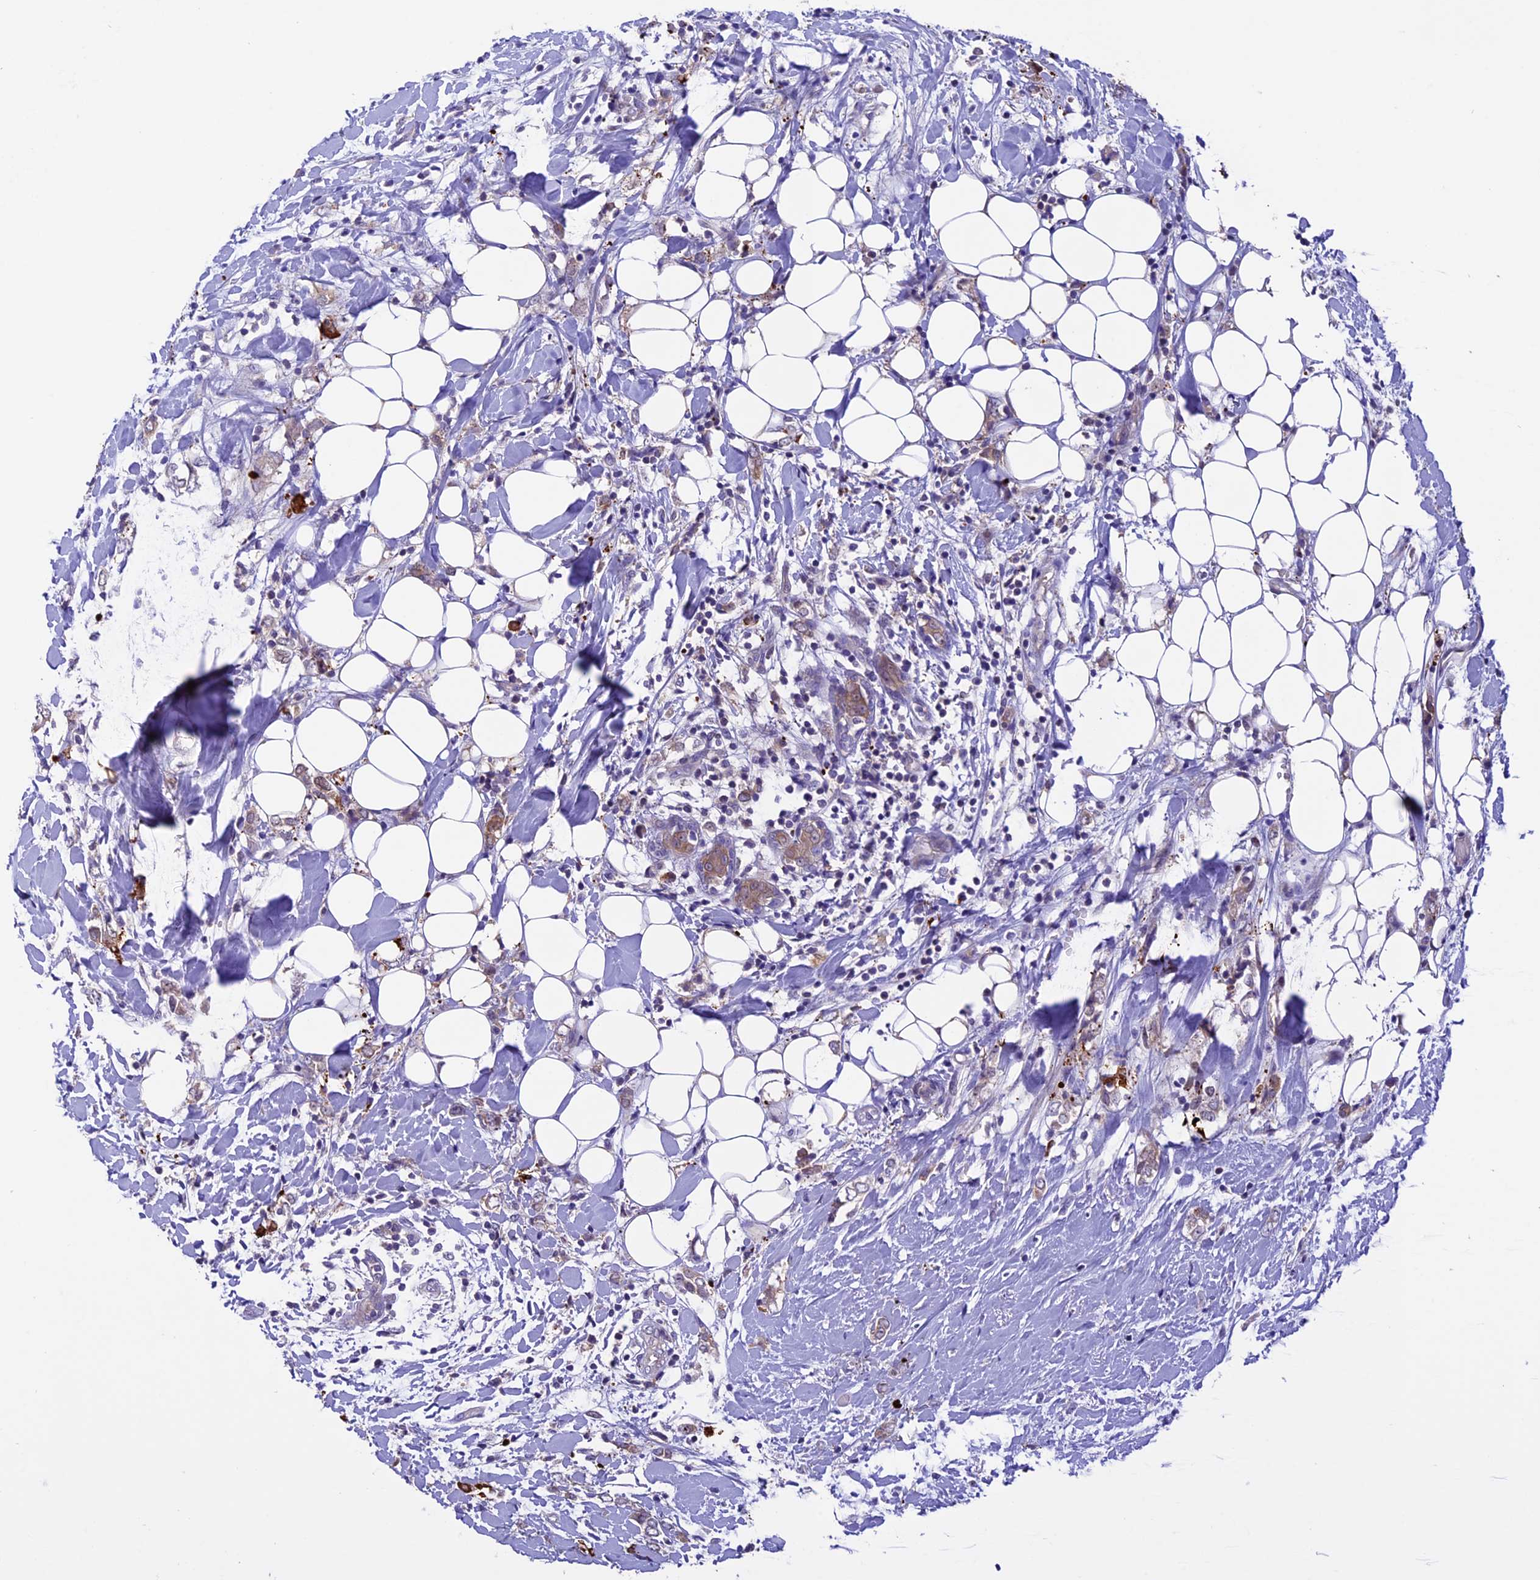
{"staining": {"intensity": "weak", "quantity": "<25%", "location": "cytoplasmic/membranous"}, "tissue": "breast cancer", "cell_type": "Tumor cells", "image_type": "cancer", "snomed": [{"axis": "morphology", "description": "Normal tissue, NOS"}, {"axis": "morphology", "description": "Lobular carcinoma"}, {"axis": "topography", "description": "Breast"}], "caption": "Human breast cancer (lobular carcinoma) stained for a protein using immunohistochemistry (IHC) exhibits no expression in tumor cells.", "gene": "XKR7", "patient": {"sex": "female", "age": 47}}